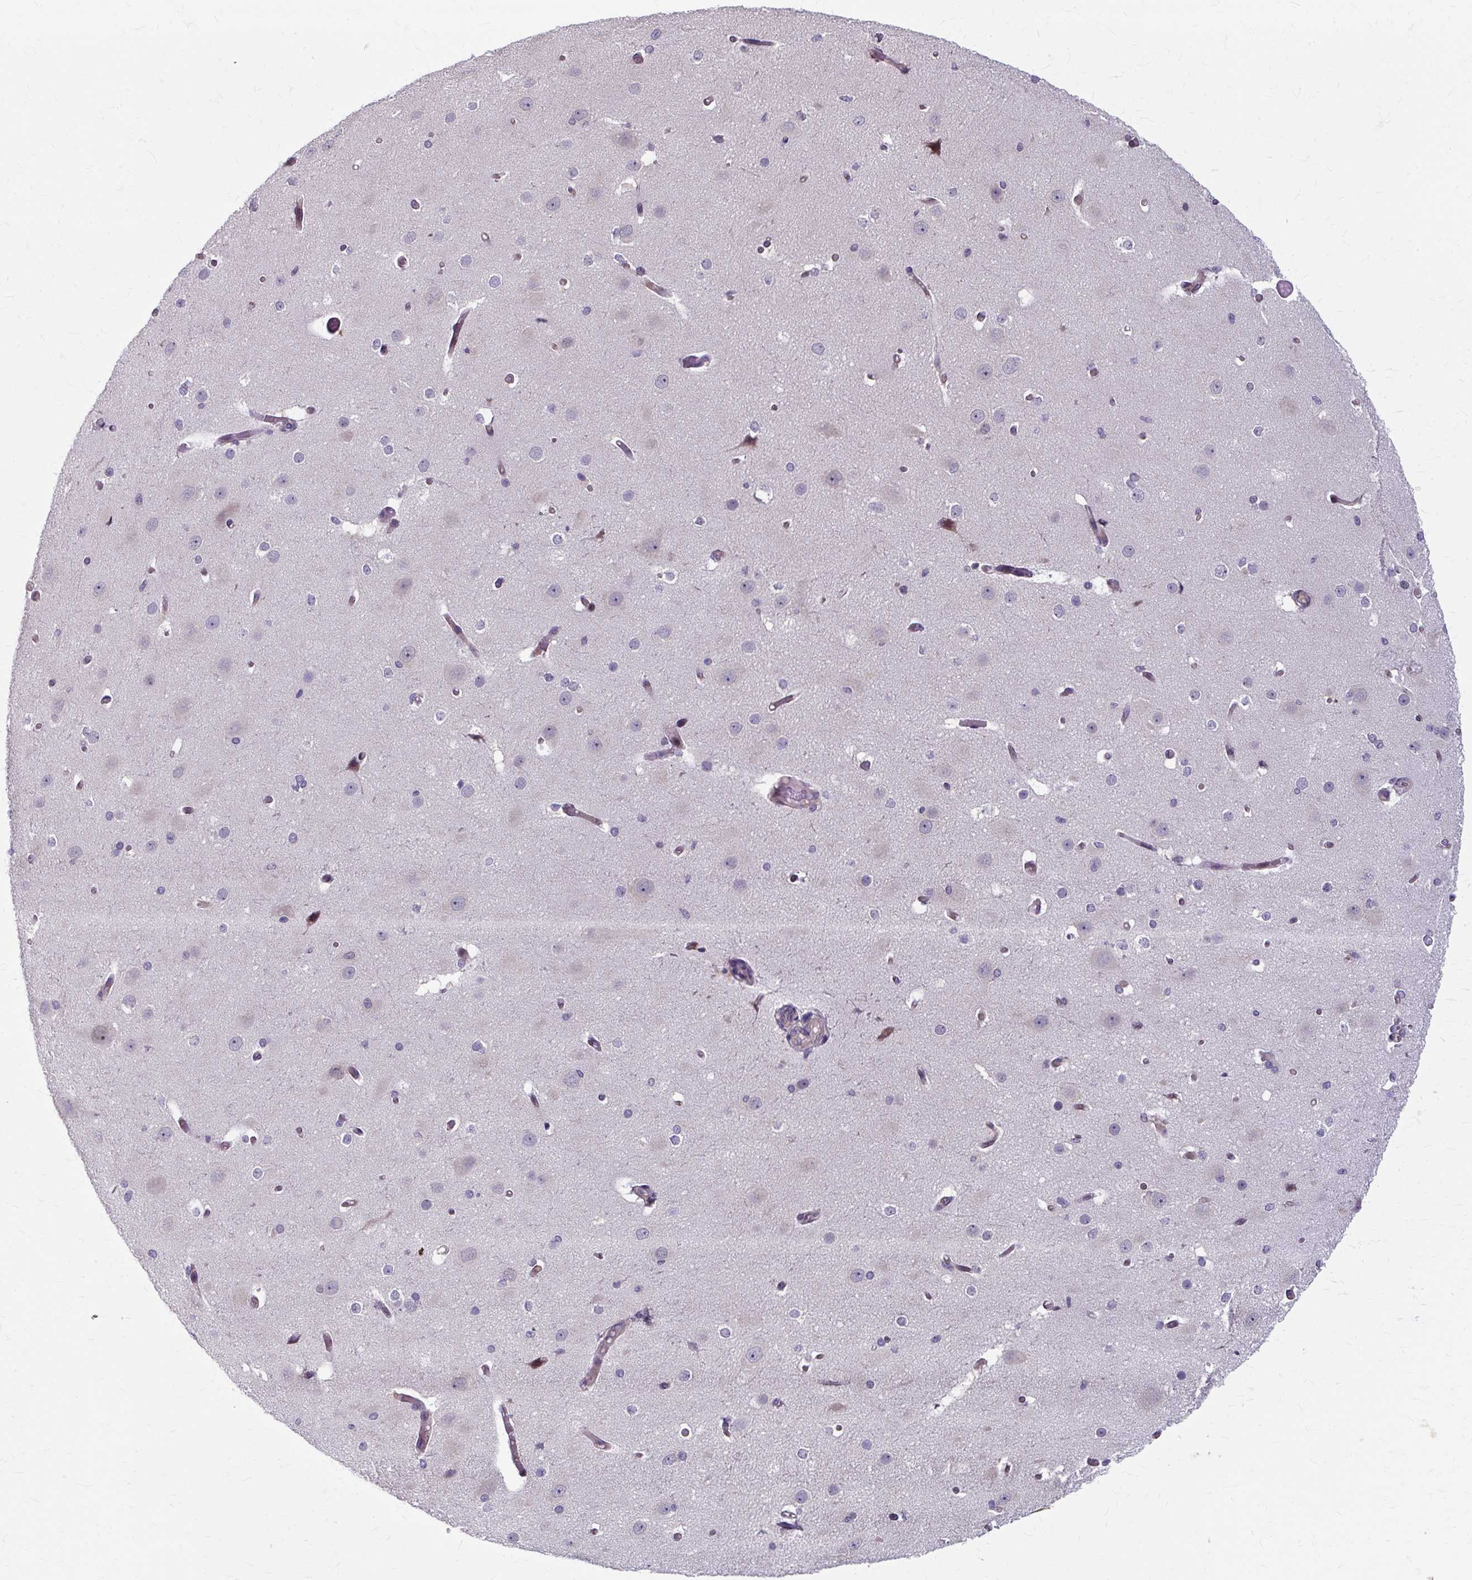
{"staining": {"intensity": "weak", "quantity": "25%-75%", "location": "cytoplasmic/membranous"}, "tissue": "cerebral cortex", "cell_type": "Endothelial cells", "image_type": "normal", "snomed": [{"axis": "morphology", "description": "Normal tissue, NOS"}, {"axis": "morphology", "description": "Inflammation, NOS"}, {"axis": "topography", "description": "Cerebral cortex"}], "caption": "The micrograph demonstrates immunohistochemical staining of normal cerebral cortex. There is weak cytoplasmic/membranous staining is present in about 25%-75% of endothelial cells.", "gene": "ZNF555", "patient": {"sex": "male", "age": 6}}